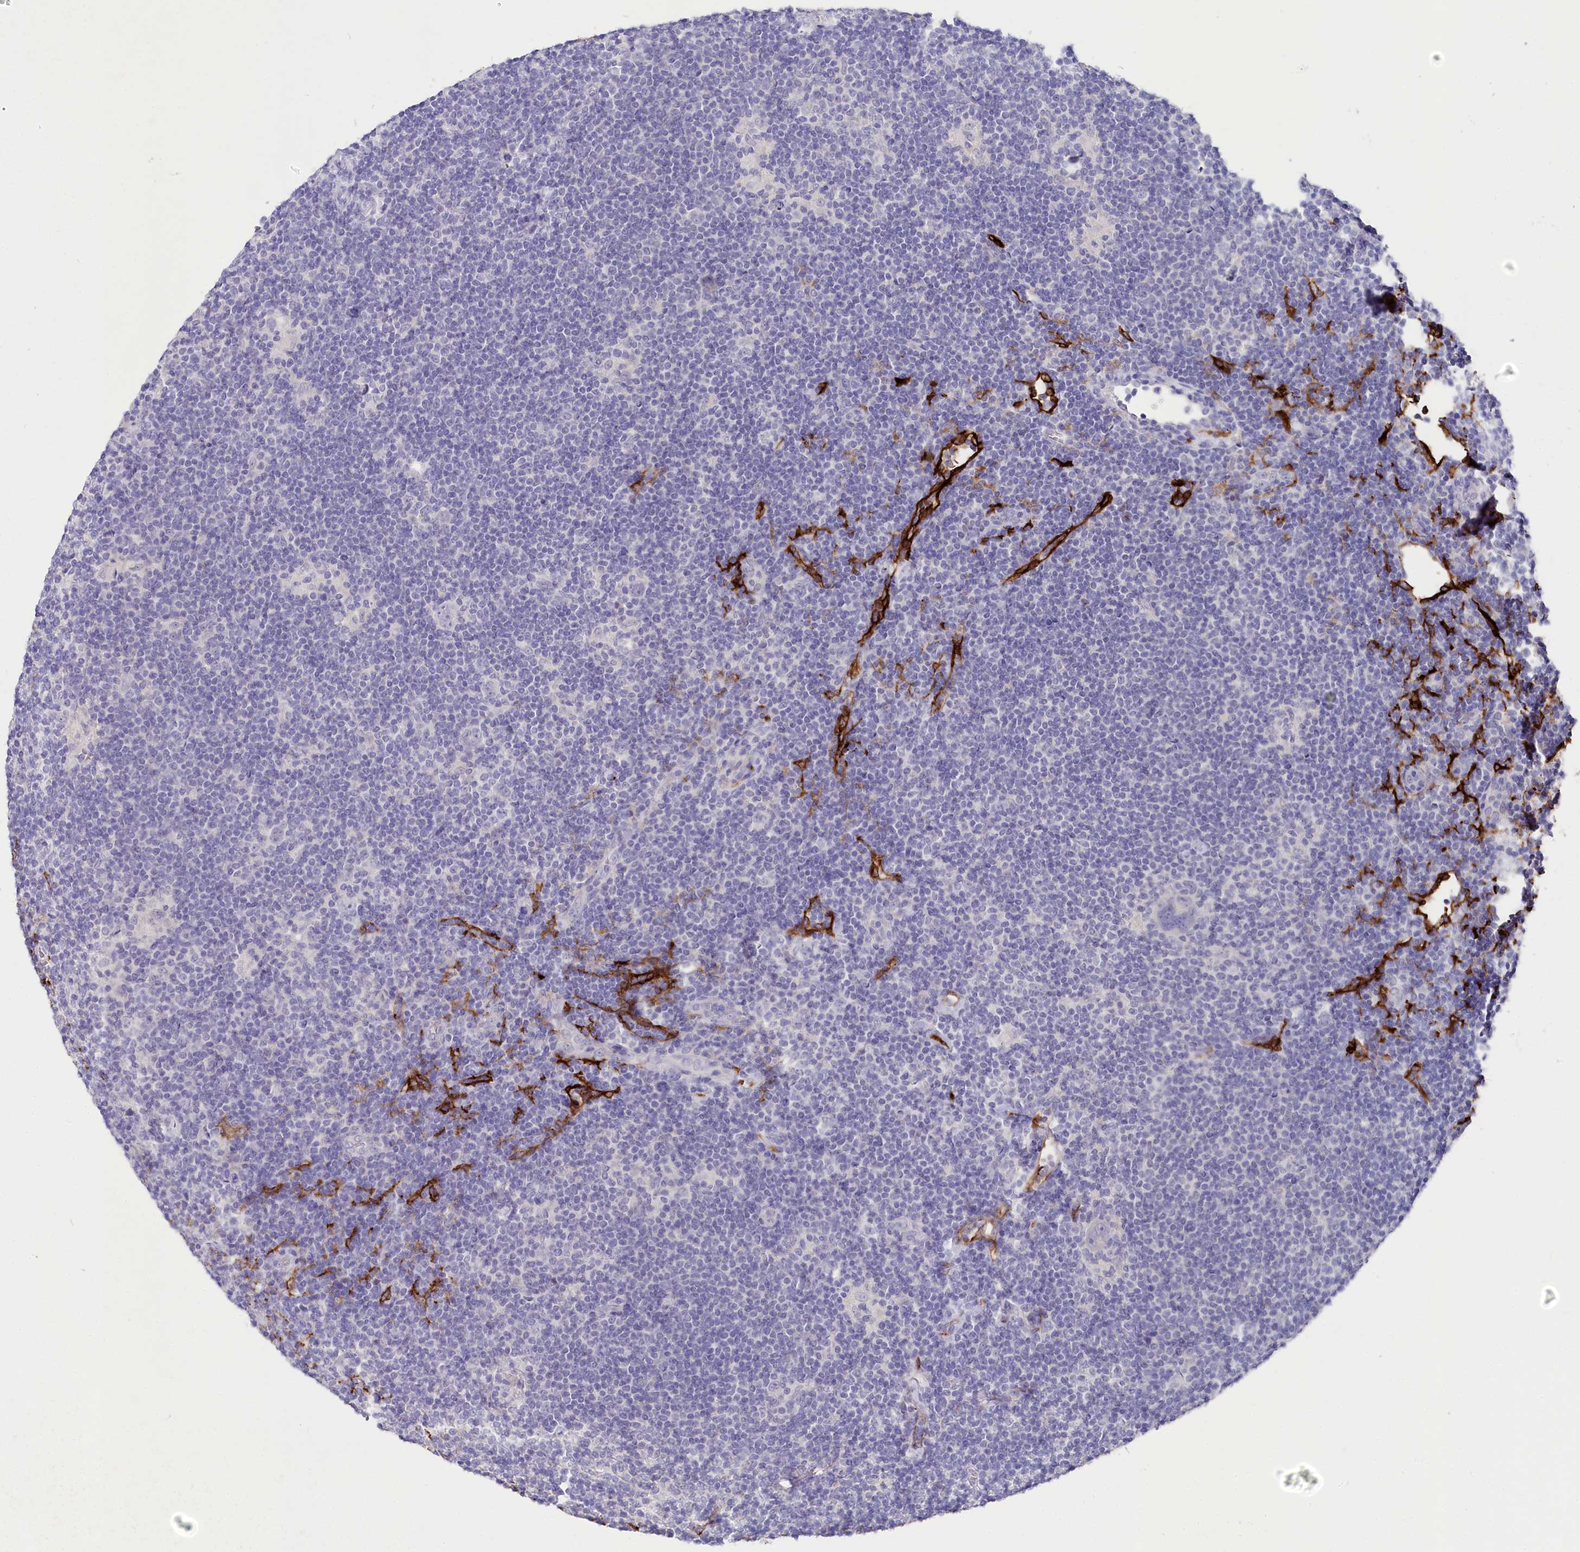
{"staining": {"intensity": "negative", "quantity": "none", "location": "none"}, "tissue": "lymphoma", "cell_type": "Tumor cells", "image_type": "cancer", "snomed": [{"axis": "morphology", "description": "Hodgkin's disease, NOS"}, {"axis": "topography", "description": "Lymph node"}], "caption": "Tumor cells show no significant expression in Hodgkin's disease. Brightfield microscopy of immunohistochemistry (IHC) stained with DAB (brown) and hematoxylin (blue), captured at high magnification.", "gene": "CLEC4M", "patient": {"sex": "female", "age": 57}}